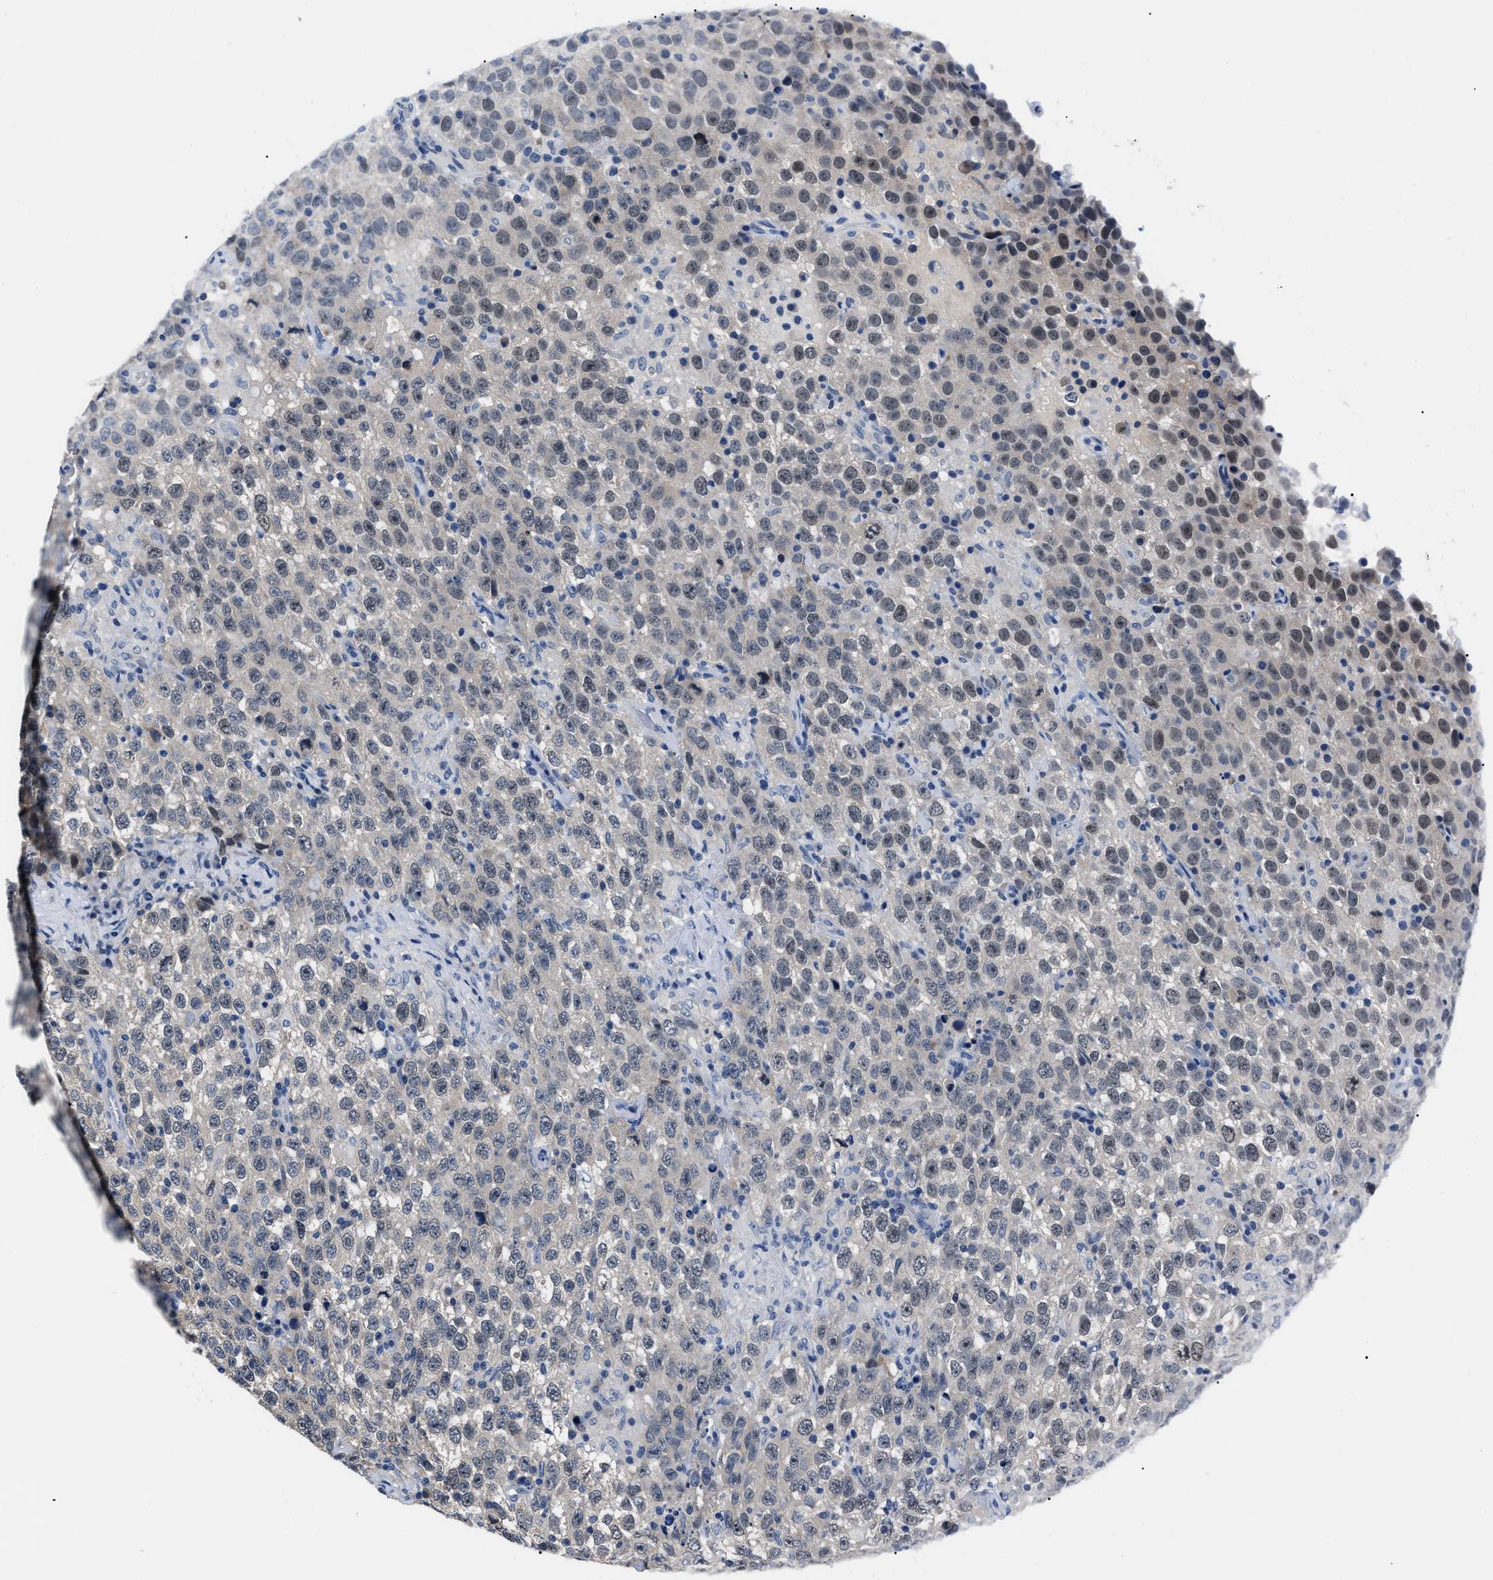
{"staining": {"intensity": "weak", "quantity": "<25%", "location": "nuclear"}, "tissue": "testis cancer", "cell_type": "Tumor cells", "image_type": "cancer", "snomed": [{"axis": "morphology", "description": "Seminoma, NOS"}, {"axis": "topography", "description": "Testis"}], "caption": "Tumor cells are negative for protein expression in human testis cancer (seminoma).", "gene": "LRWD1", "patient": {"sex": "male", "age": 41}}